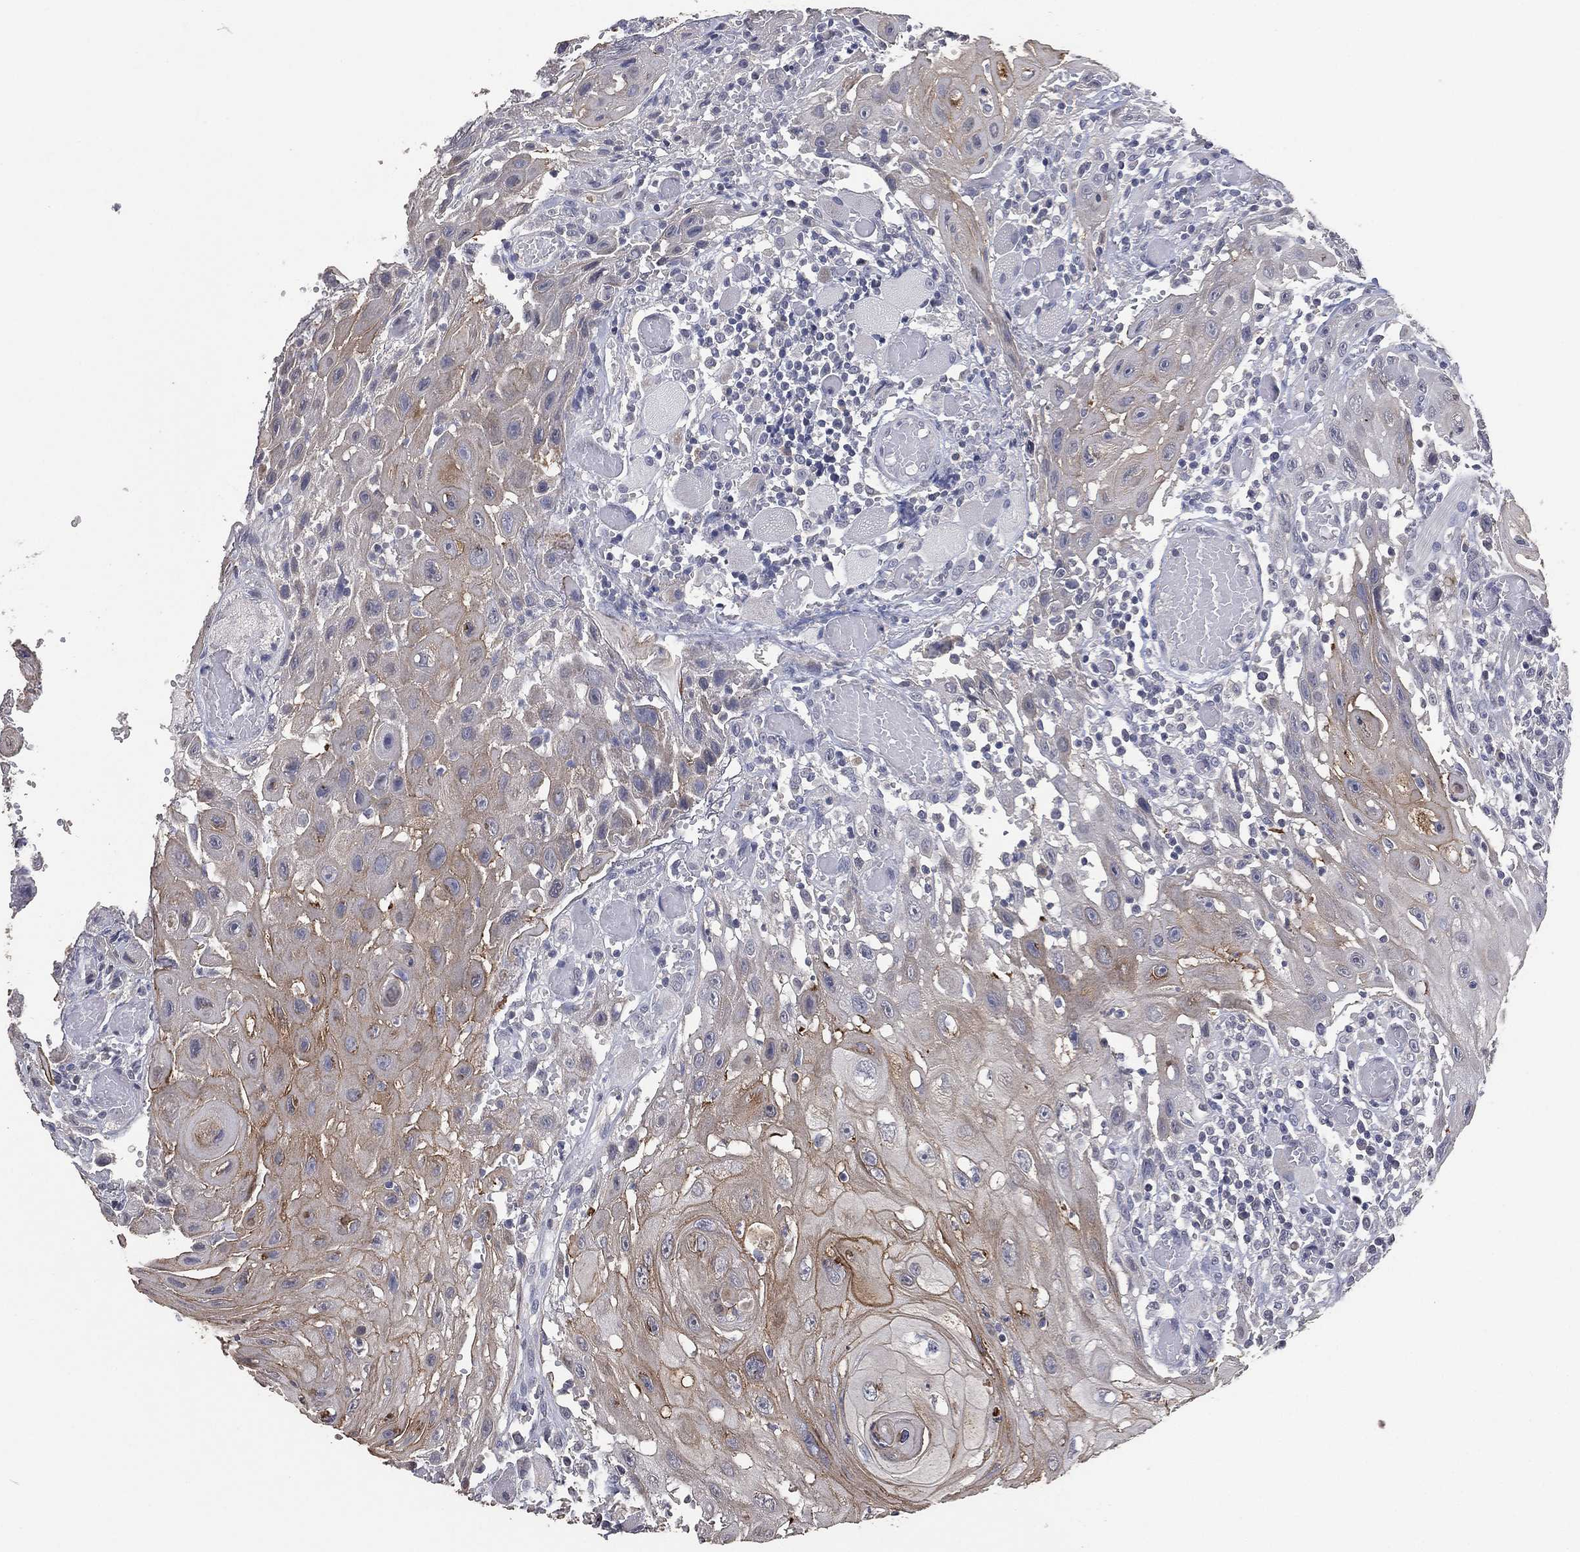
{"staining": {"intensity": "moderate", "quantity": "<25%", "location": "cytoplasmic/membranous"}, "tissue": "head and neck cancer", "cell_type": "Tumor cells", "image_type": "cancer", "snomed": [{"axis": "morphology", "description": "Normal tissue, NOS"}, {"axis": "morphology", "description": "Squamous cell carcinoma, NOS"}, {"axis": "topography", "description": "Oral tissue"}, {"axis": "topography", "description": "Head-Neck"}], "caption": "This histopathology image demonstrates IHC staining of squamous cell carcinoma (head and neck), with low moderate cytoplasmic/membranous expression in approximately <25% of tumor cells.", "gene": "DSG1", "patient": {"sex": "male", "age": 71}}